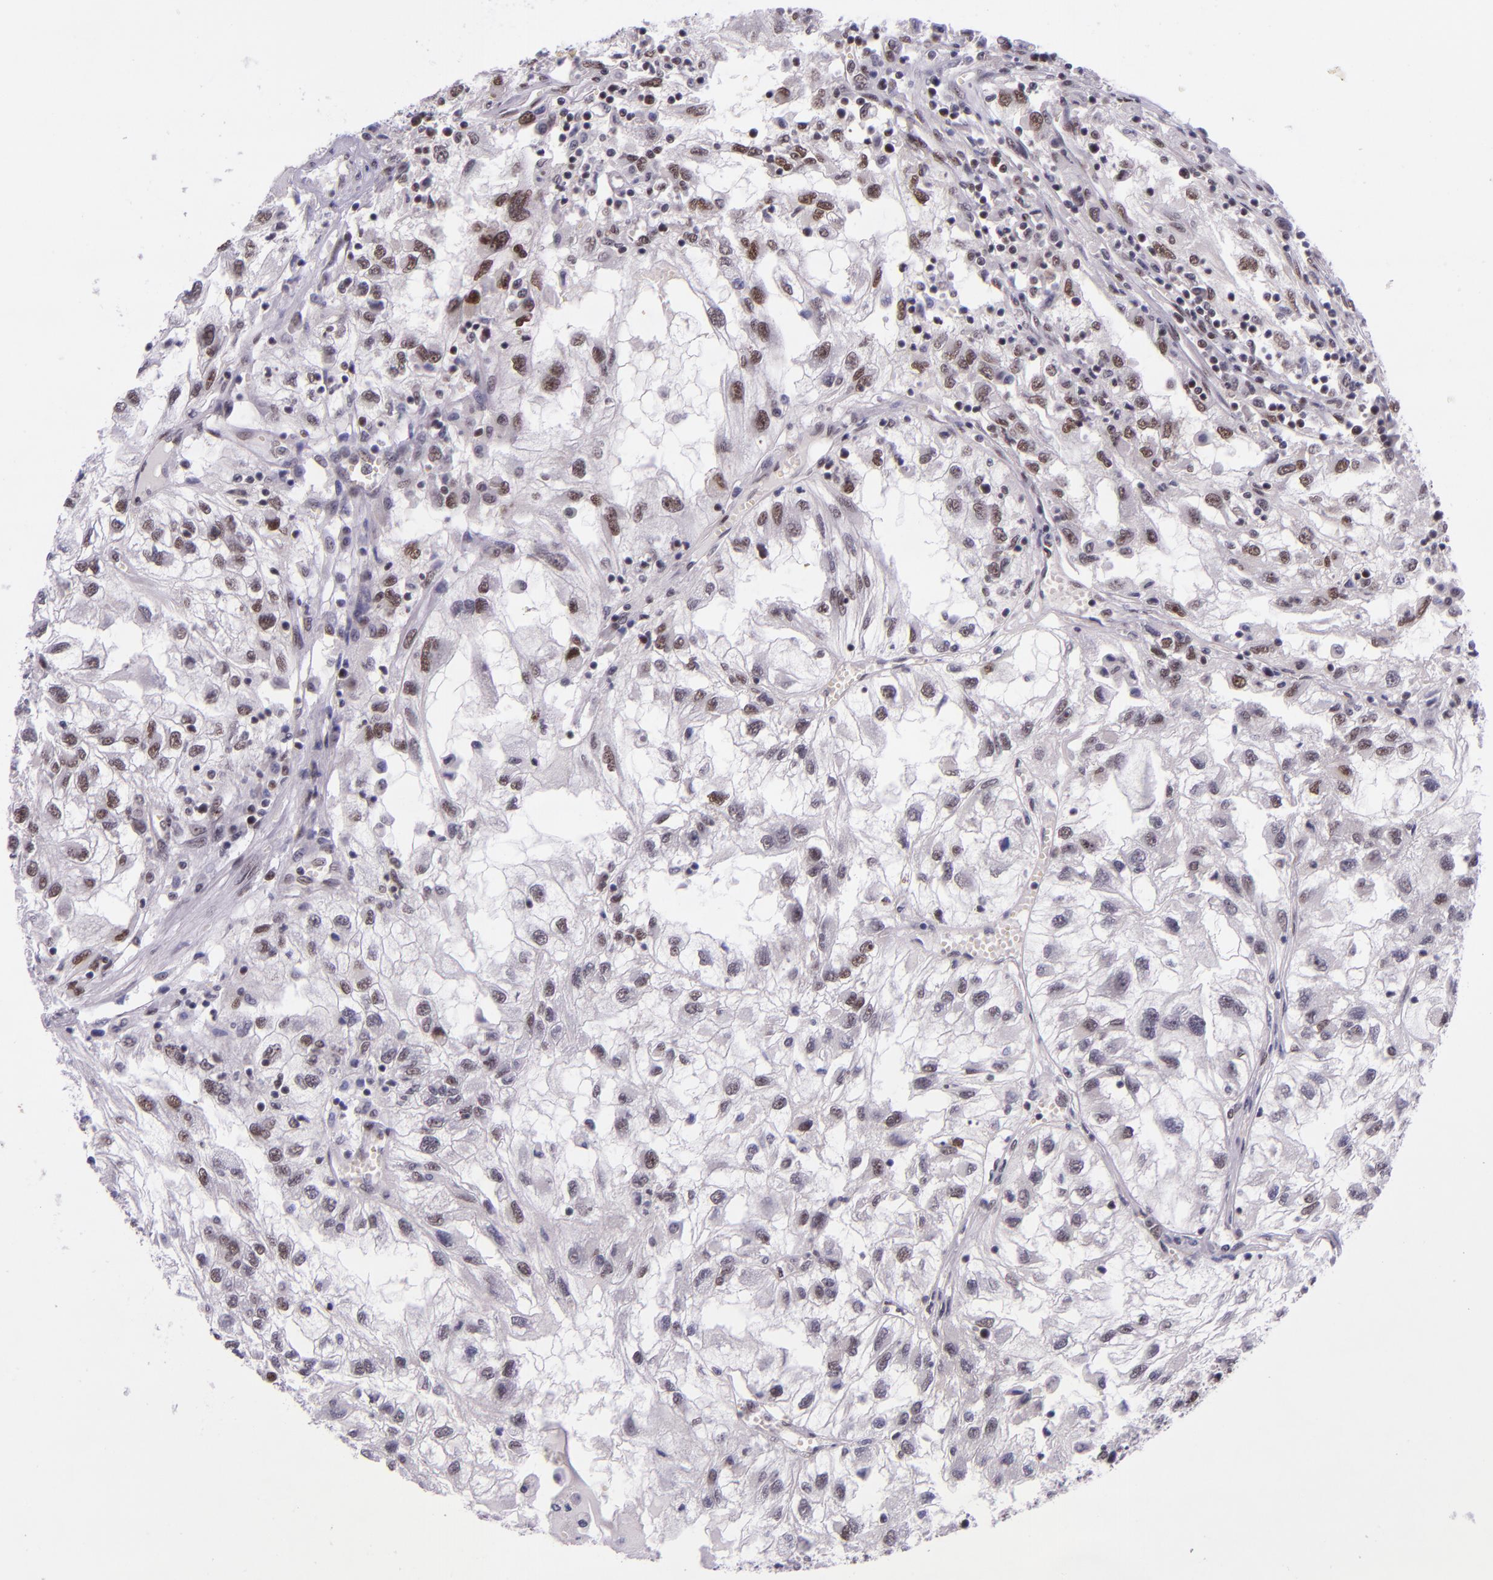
{"staining": {"intensity": "weak", "quantity": "<25%", "location": "nuclear"}, "tissue": "renal cancer", "cell_type": "Tumor cells", "image_type": "cancer", "snomed": [{"axis": "morphology", "description": "Normal tissue, NOS"}, {"axis": "morphology", "description": "Adenocarcinoma, NOS"}, {"axis": "topography", "description": "Kidney"}], "caption": "High magnification brightfield microscopy of adenocarcinoma (renal) stained with DAB (3,3'-diaminobenzidine) (brown) and counterstained with hematoxylin (blue): tumor cells show no significant staining. The staining is performed using DAB brown chromogen with nuclei counter-stained in using hematoxylin.", "gene": "GPKOW", "patient": {"sex": "male", "age": 71}}